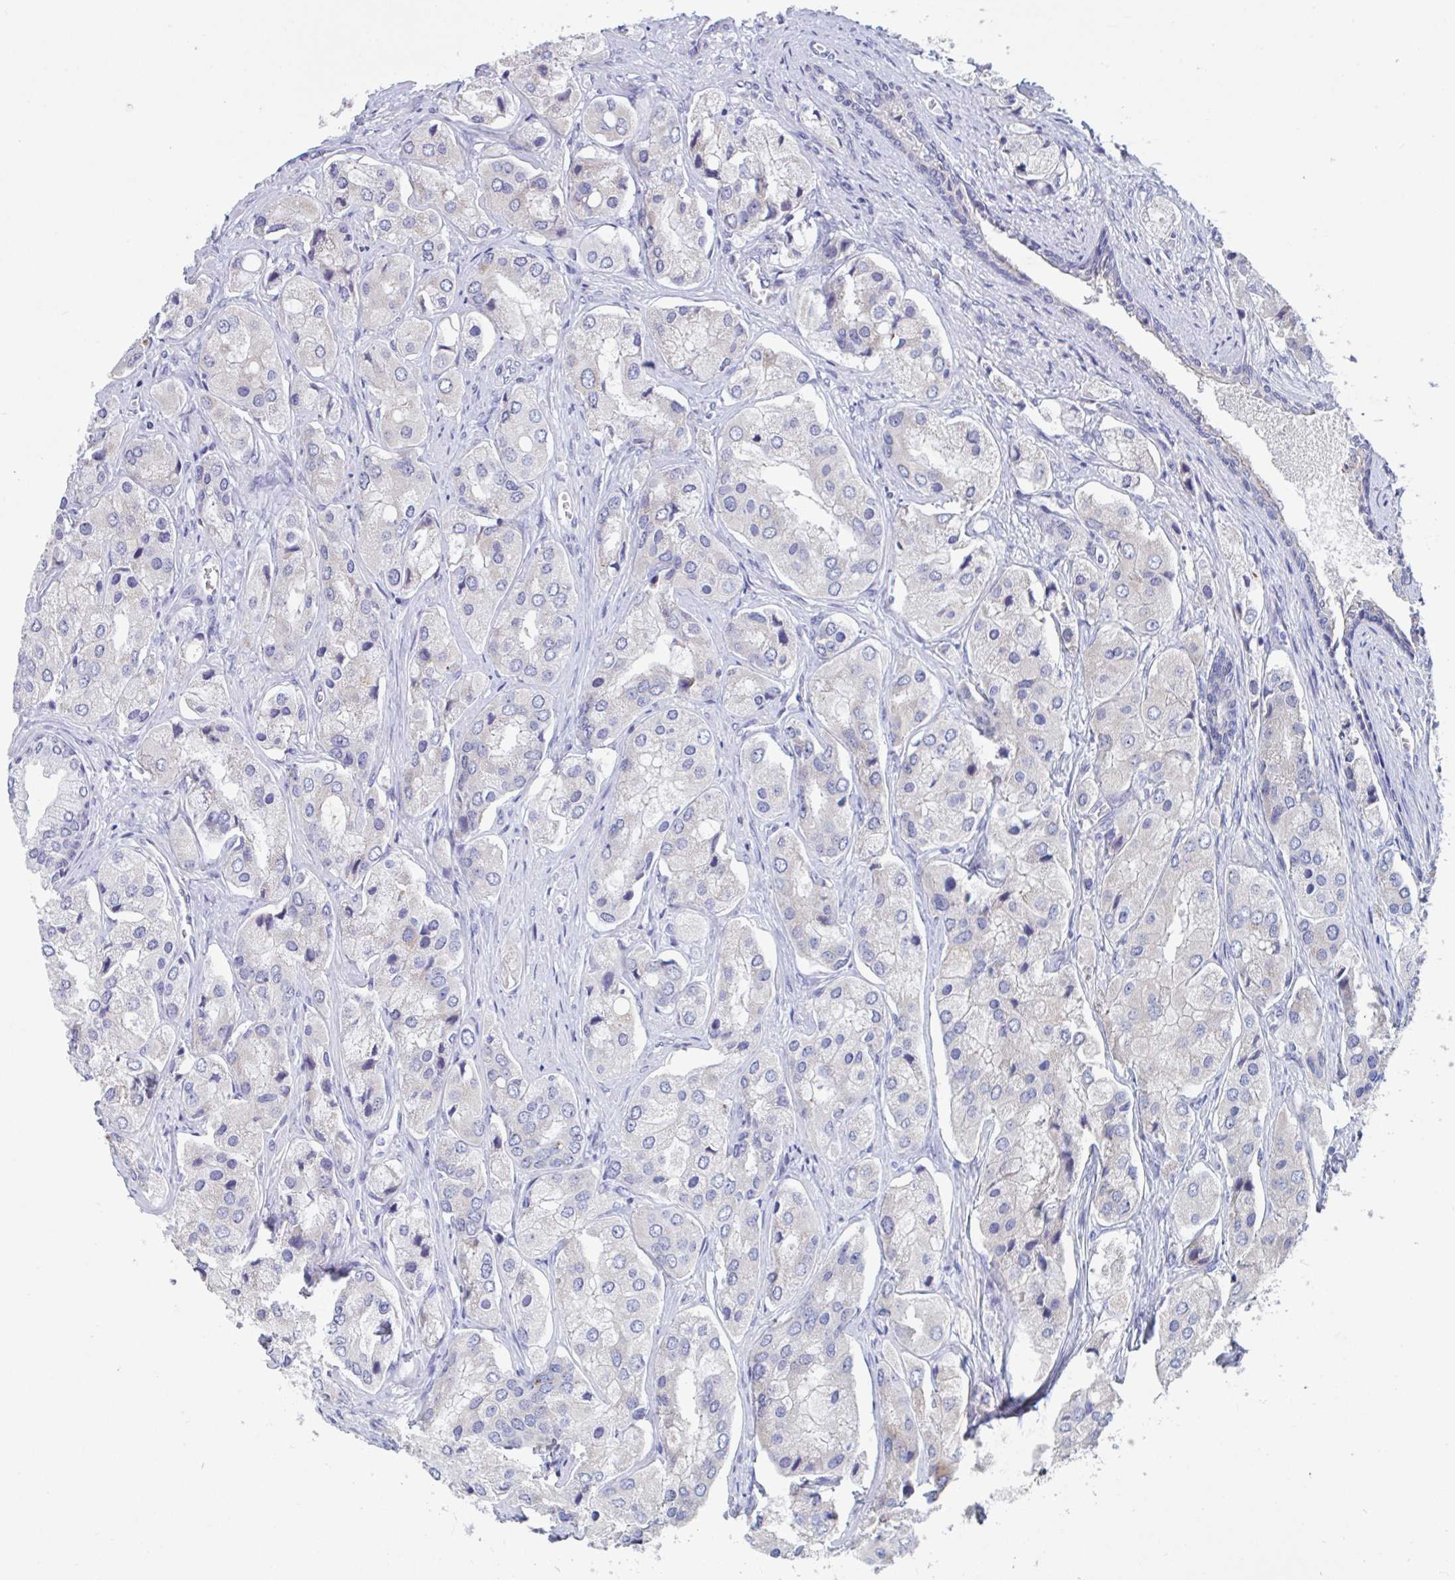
{"staining": {"intensity": "negative", "quantity": "none", "location": "none"}, "tissue": "prostate cancer", "cell_type": "Tumor cells", "image_type": "cancer", "snomed": [{"axis": "morphology", "description": "Adenocarcinoma, Low grade"}, {"axis": "topography", "description": "Prostate"}], "caption": "Immunohistochemistry (IHC) of human prostate cancer displays no expression in tumor cells.", "gene": "UNKL", "patient": {"sex": "male", "age": 69}}